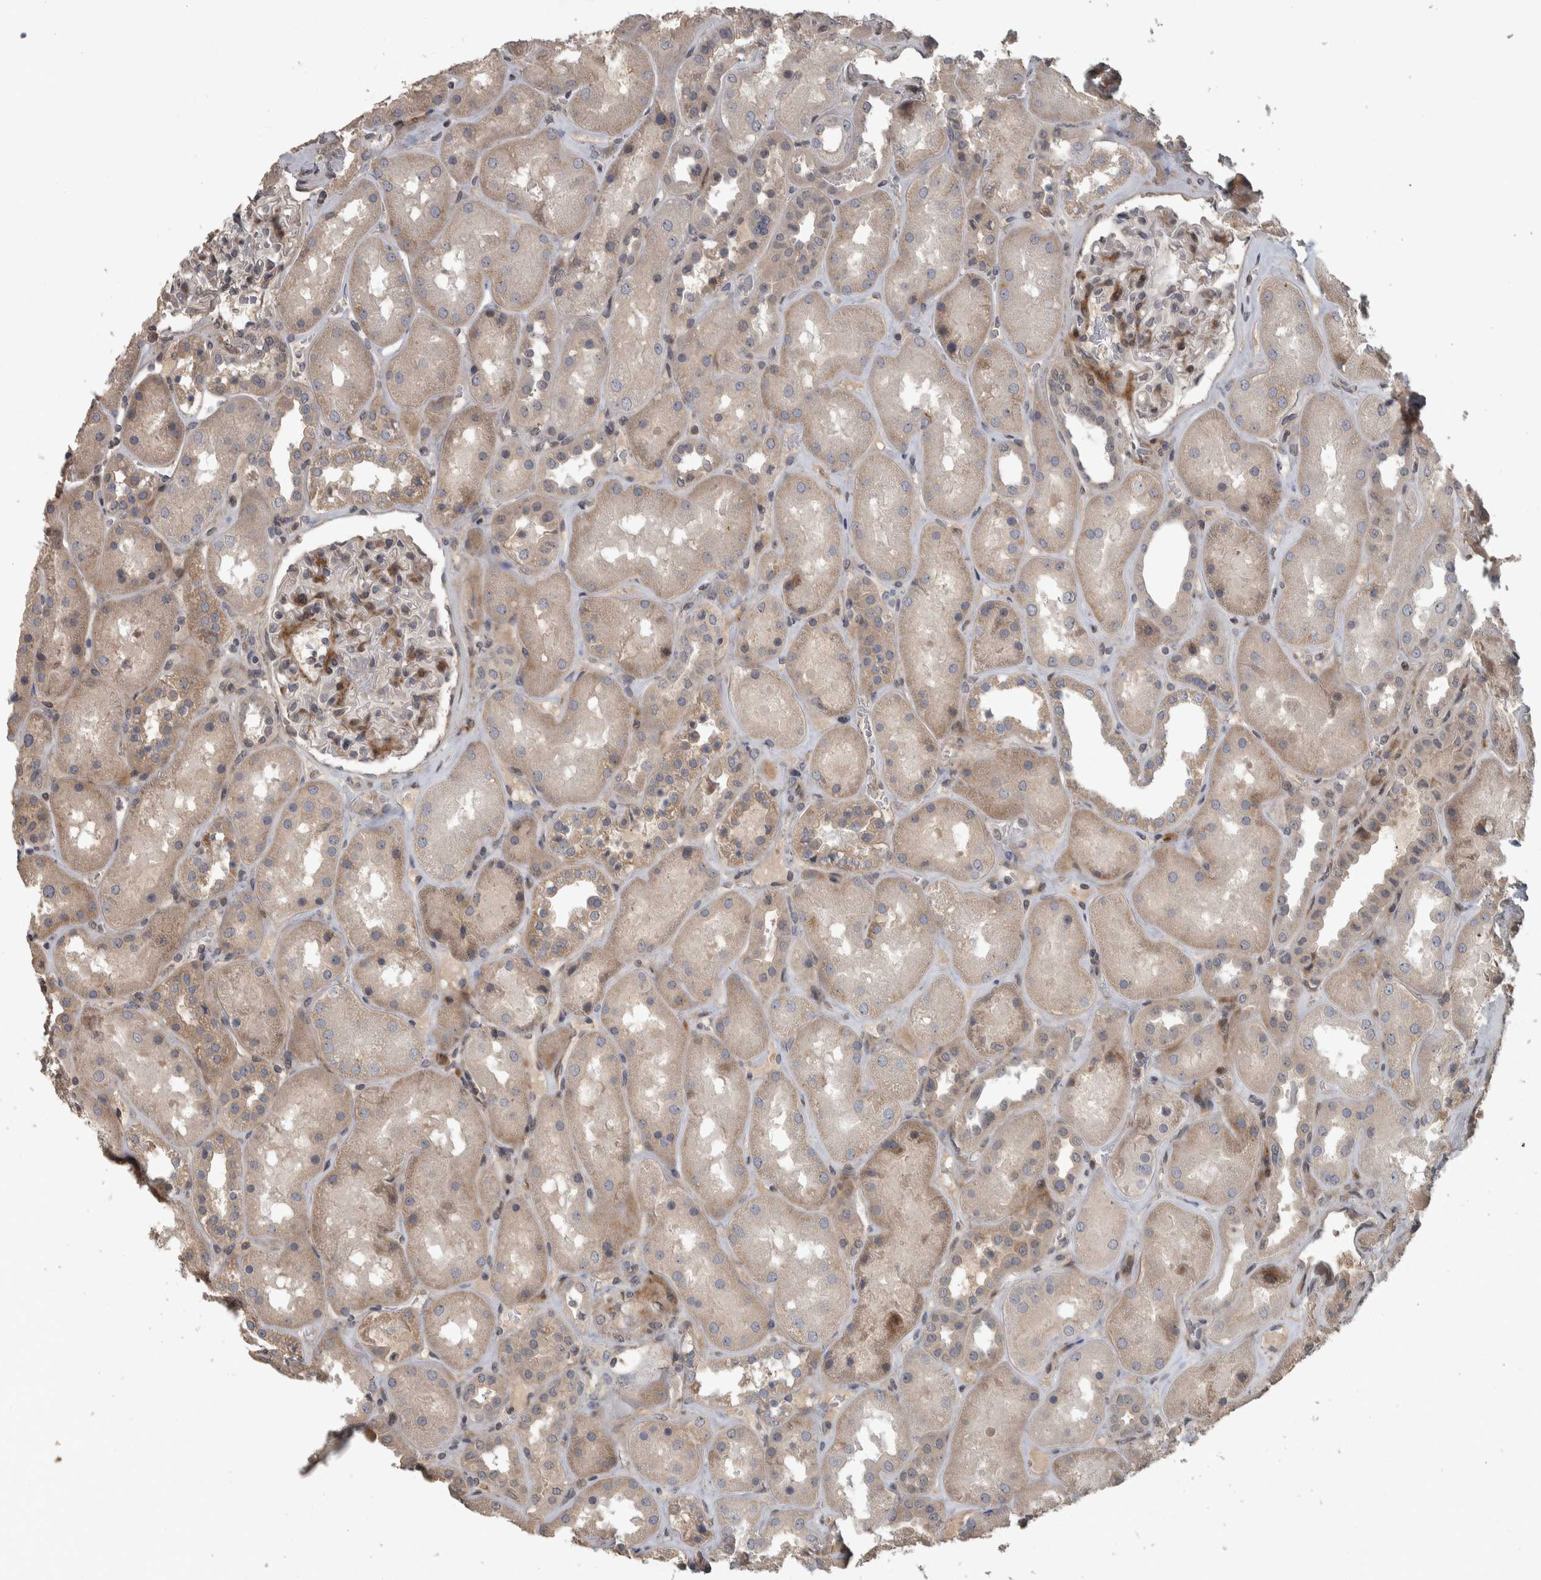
{"staining": {"intensity": "moderate", "quantity": "<25%", "location": "cytoplasmic/membranous"}, "tissue": "kidney", "cell_type": "Cells in glomeruli", "image_type": "normal", "snomed": [{"axis": "morphology", "description": "Normal tissue, NOS"}, {"axis": "topography", "description": "Kidney"}], "caption": "Immunohistochemical staining of normal kidney exhibits low levels of moderate cytoplasmic/membranous positivity in approximately <25% of cells in glomeruli. (DAB (3,3'-diaminobenzidine) IHC, brown staining for protein, blue staining for nuclei).", "gene": "ERAL1", "patient": {"sex": "male", "age": 70}}